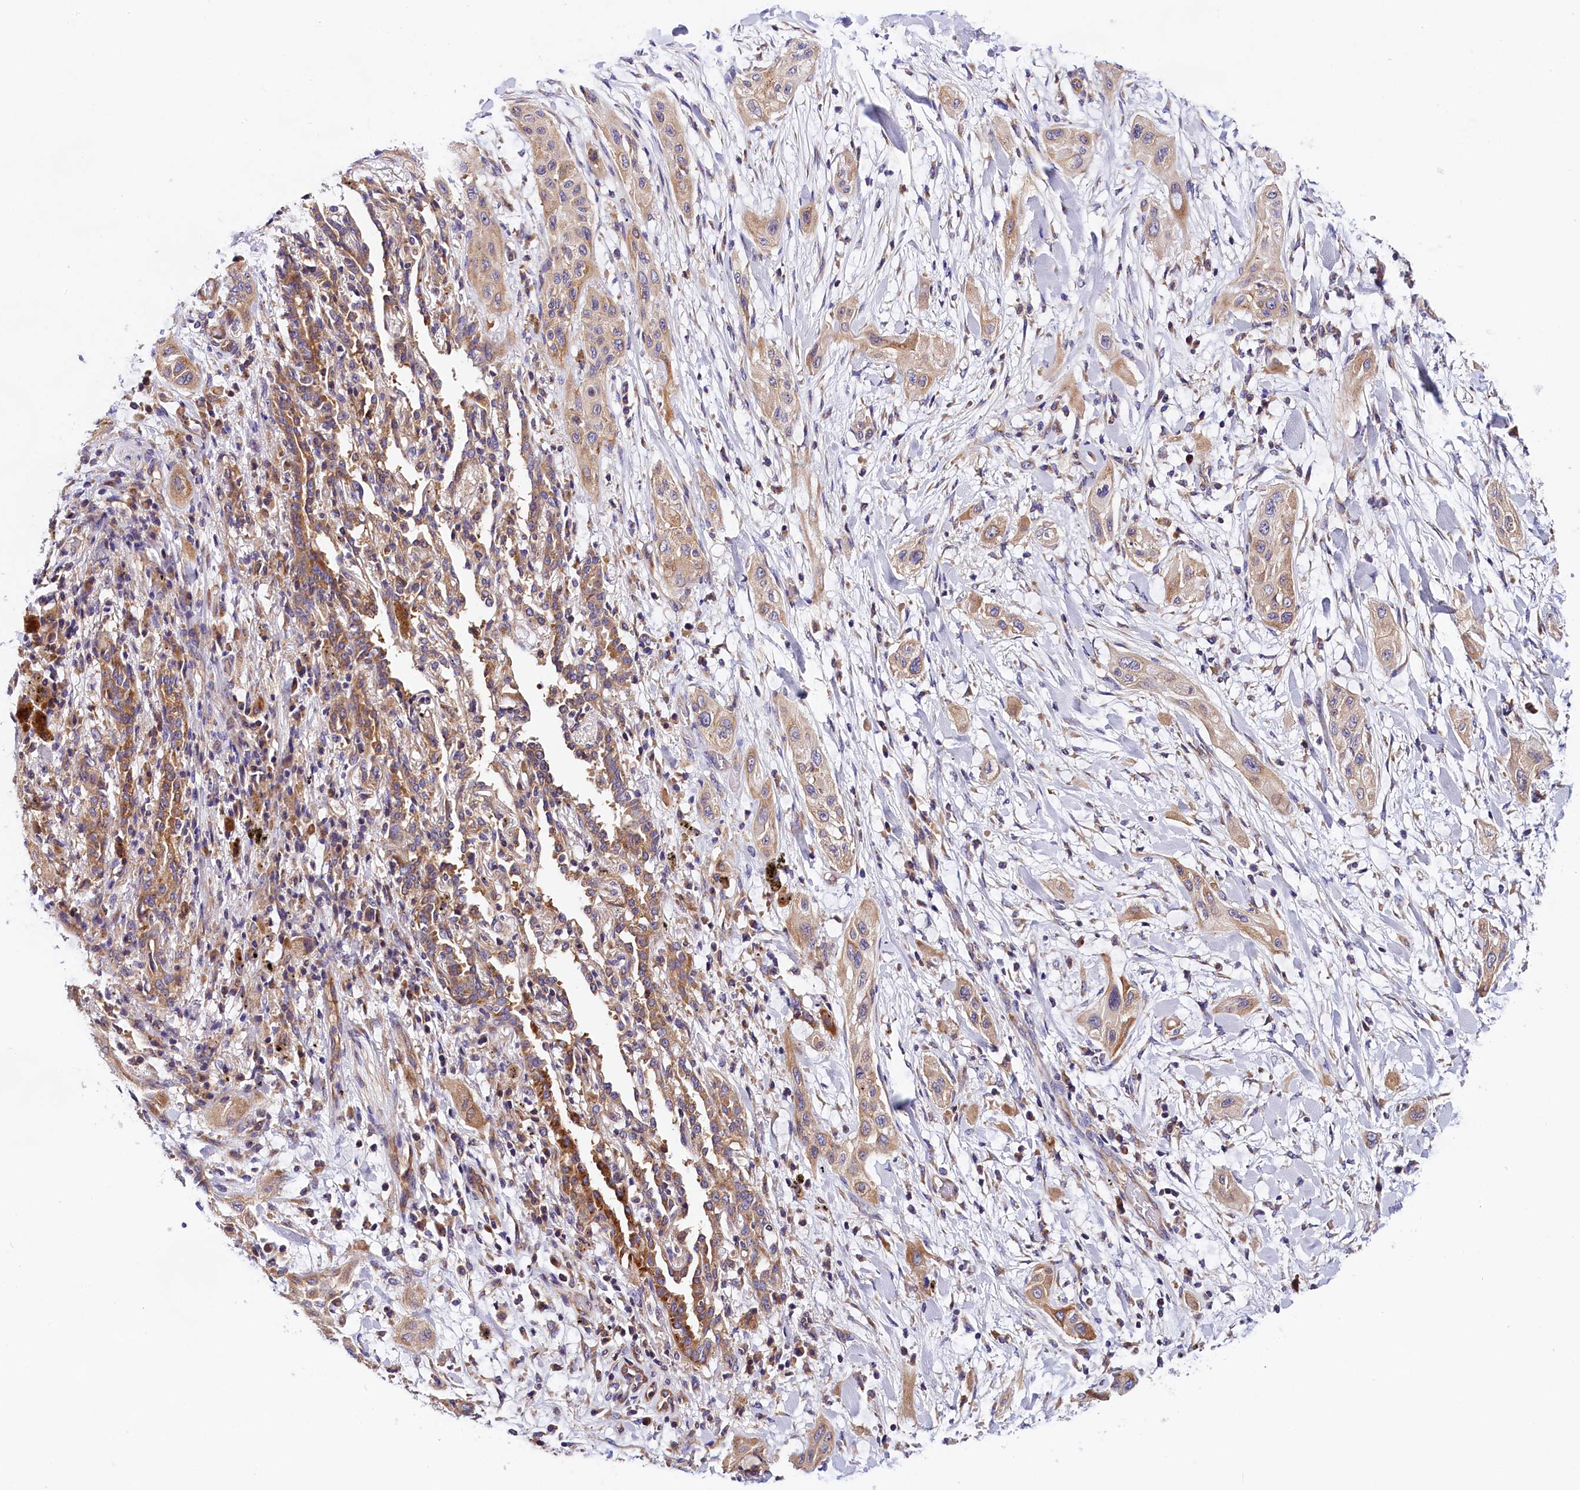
{"staining": {"intensity": "weak", "quantity": ">75%", "location": "cytoplasmic/membranous"}, "tissue": "lung cancer", "cell_type": "Tumor cells", "image_type": "cancer", "snomed": [{"axis": "morphology", "description": "Squamous cell carcinoma, NOS"}, {"axis": "topography", "description": "Lung"}], "caption": "Protein analysis of lung squamous cell carcinoma tissue demonstrates weak cytoplasmic/membranous positivity in about >75% of tumor cells. The protein is shown in brown color, while the nuclei are stained blue.", "gene": "SPG11", "patient": {"sex": "female", "age": 47}}